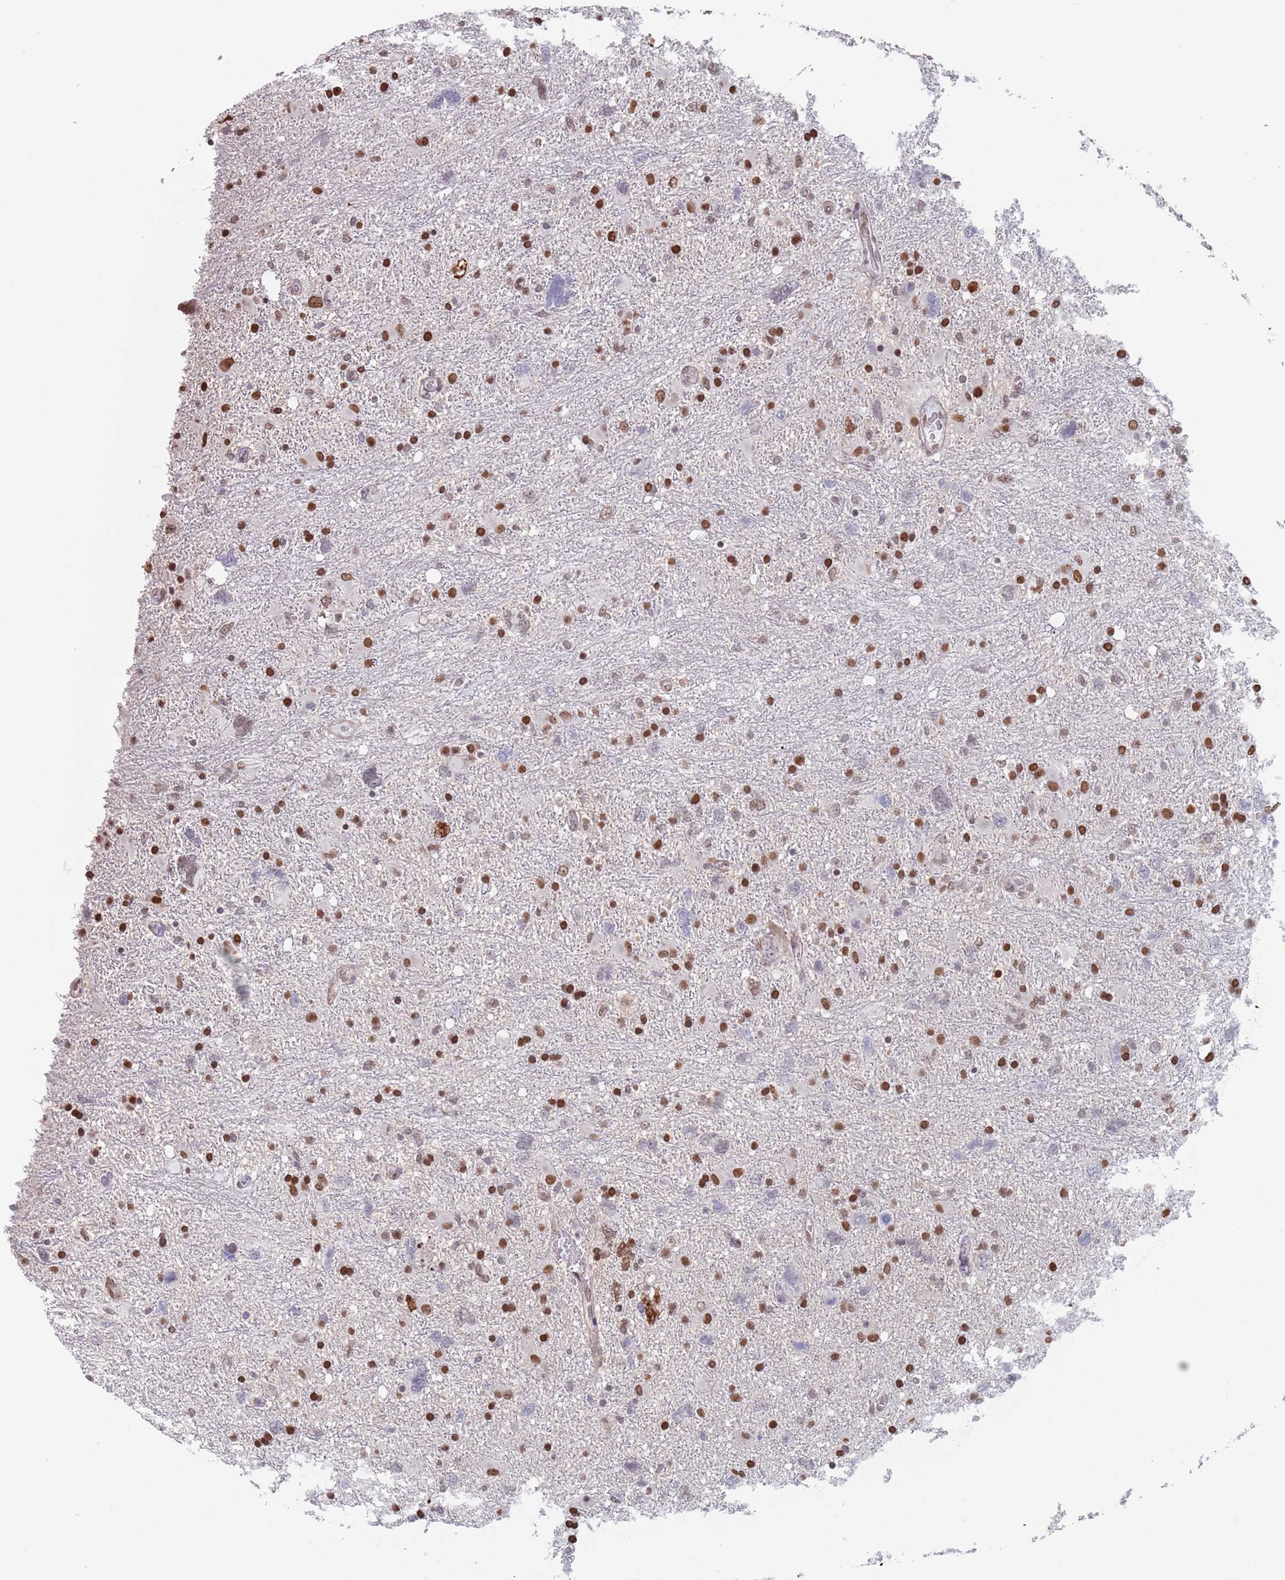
{"staining": {"intensity": "strong", "quantity": "25%-75%", "location": "nuclear"}, "tissue": "glioma", "cell_type": "Tumor cells", "image_type": "cancer", "snomed": [{"axis": "morphology", "description": "Glioma, malignant, High grade"}, {"axis": "topography", "description": "Brain"}], "caption": "Immunohistochemical staining of human glioma exhibits high levels of strong nuclear positivity in approximately 25%-75% of tumor cells.", "gene": "MFSD12", "patient": {"sex": "male", "age": 61}}